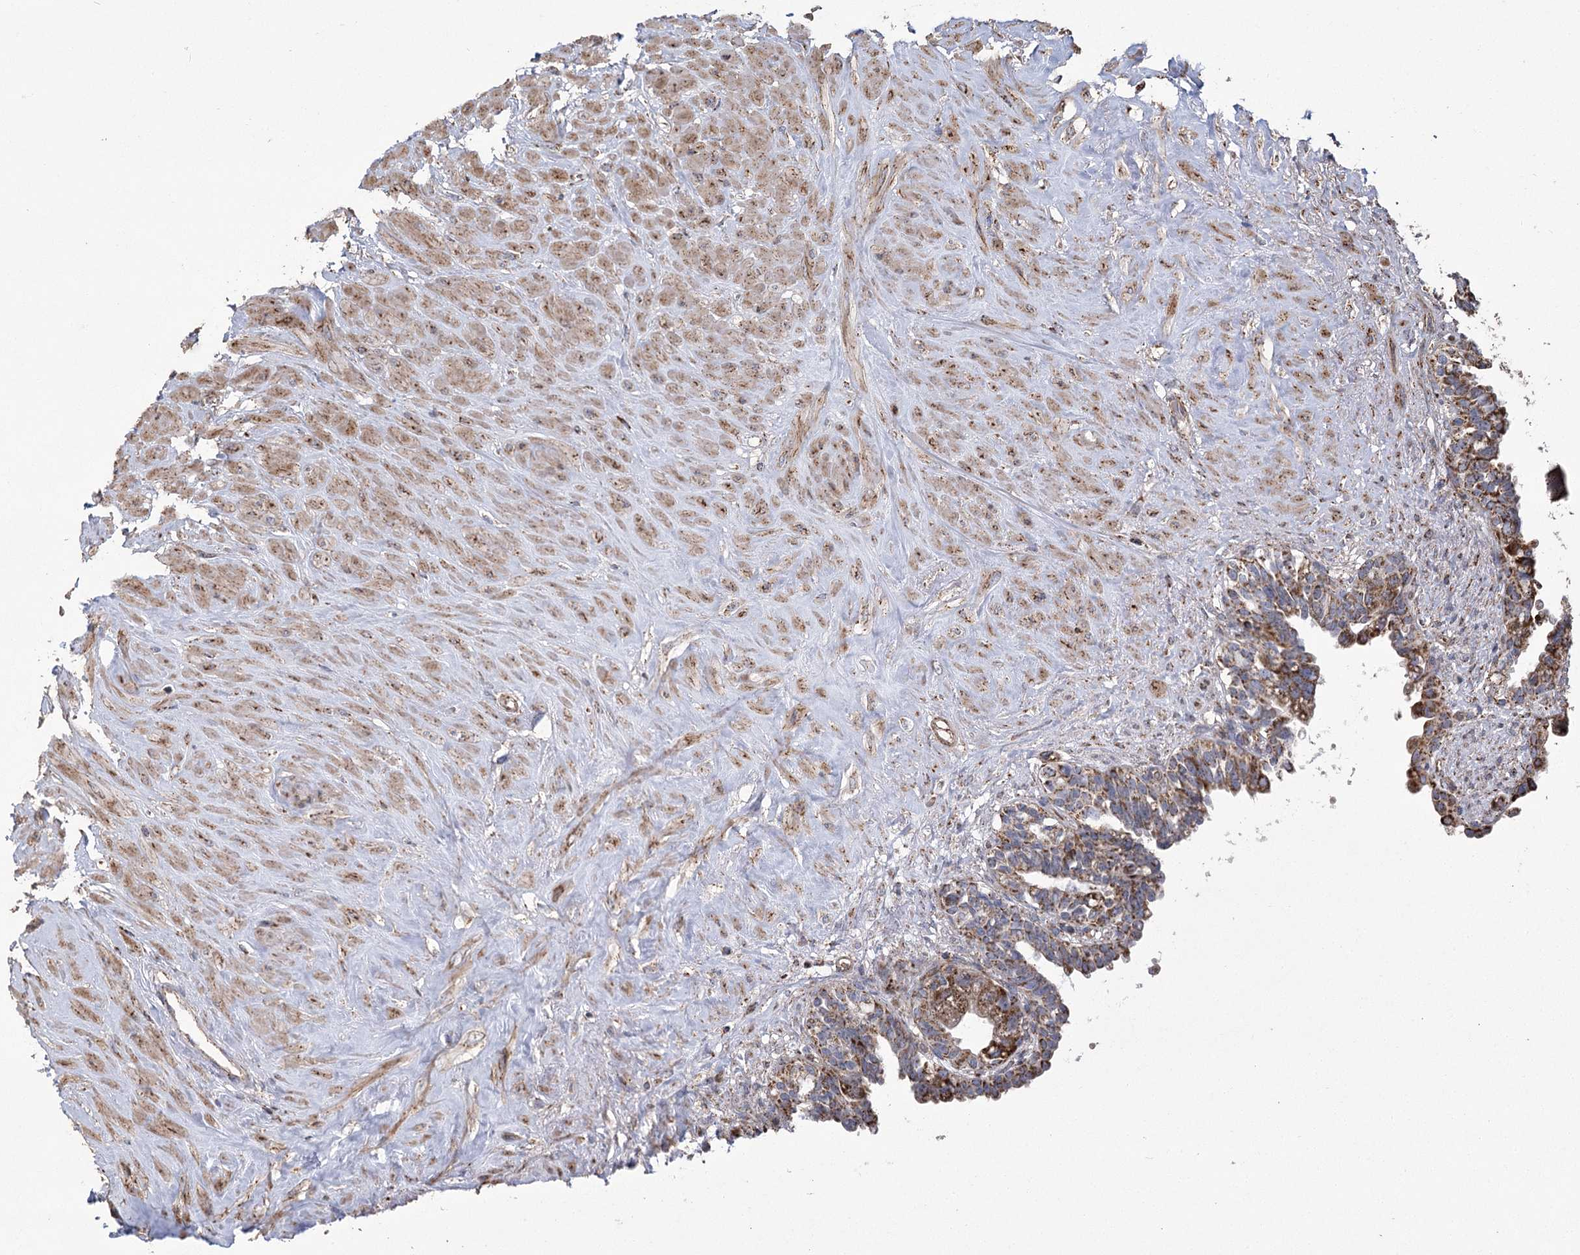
{"staining": {"intensity": "strong", "quantity": "25%-75%", "location": "cytoplasmic/membranous"}, "tissue": "seminal vesicle", "cell_type": "Glandular cells", "image_type": "normal", "snomed": [{"axis": "morphology", "description": "Normal tissue, NOS"}, {"axis": "topography", "description": "Seminal veicle"}], "caption": "Immunohistochemistry (DAB) staining of normal human seminal vesicle shows strong cytoplasmic/membranous protein positivity in about 25%-75% of glandular cells.", "gene": "RANBP3L", "patient": {"sex": "male", "age": 63}}